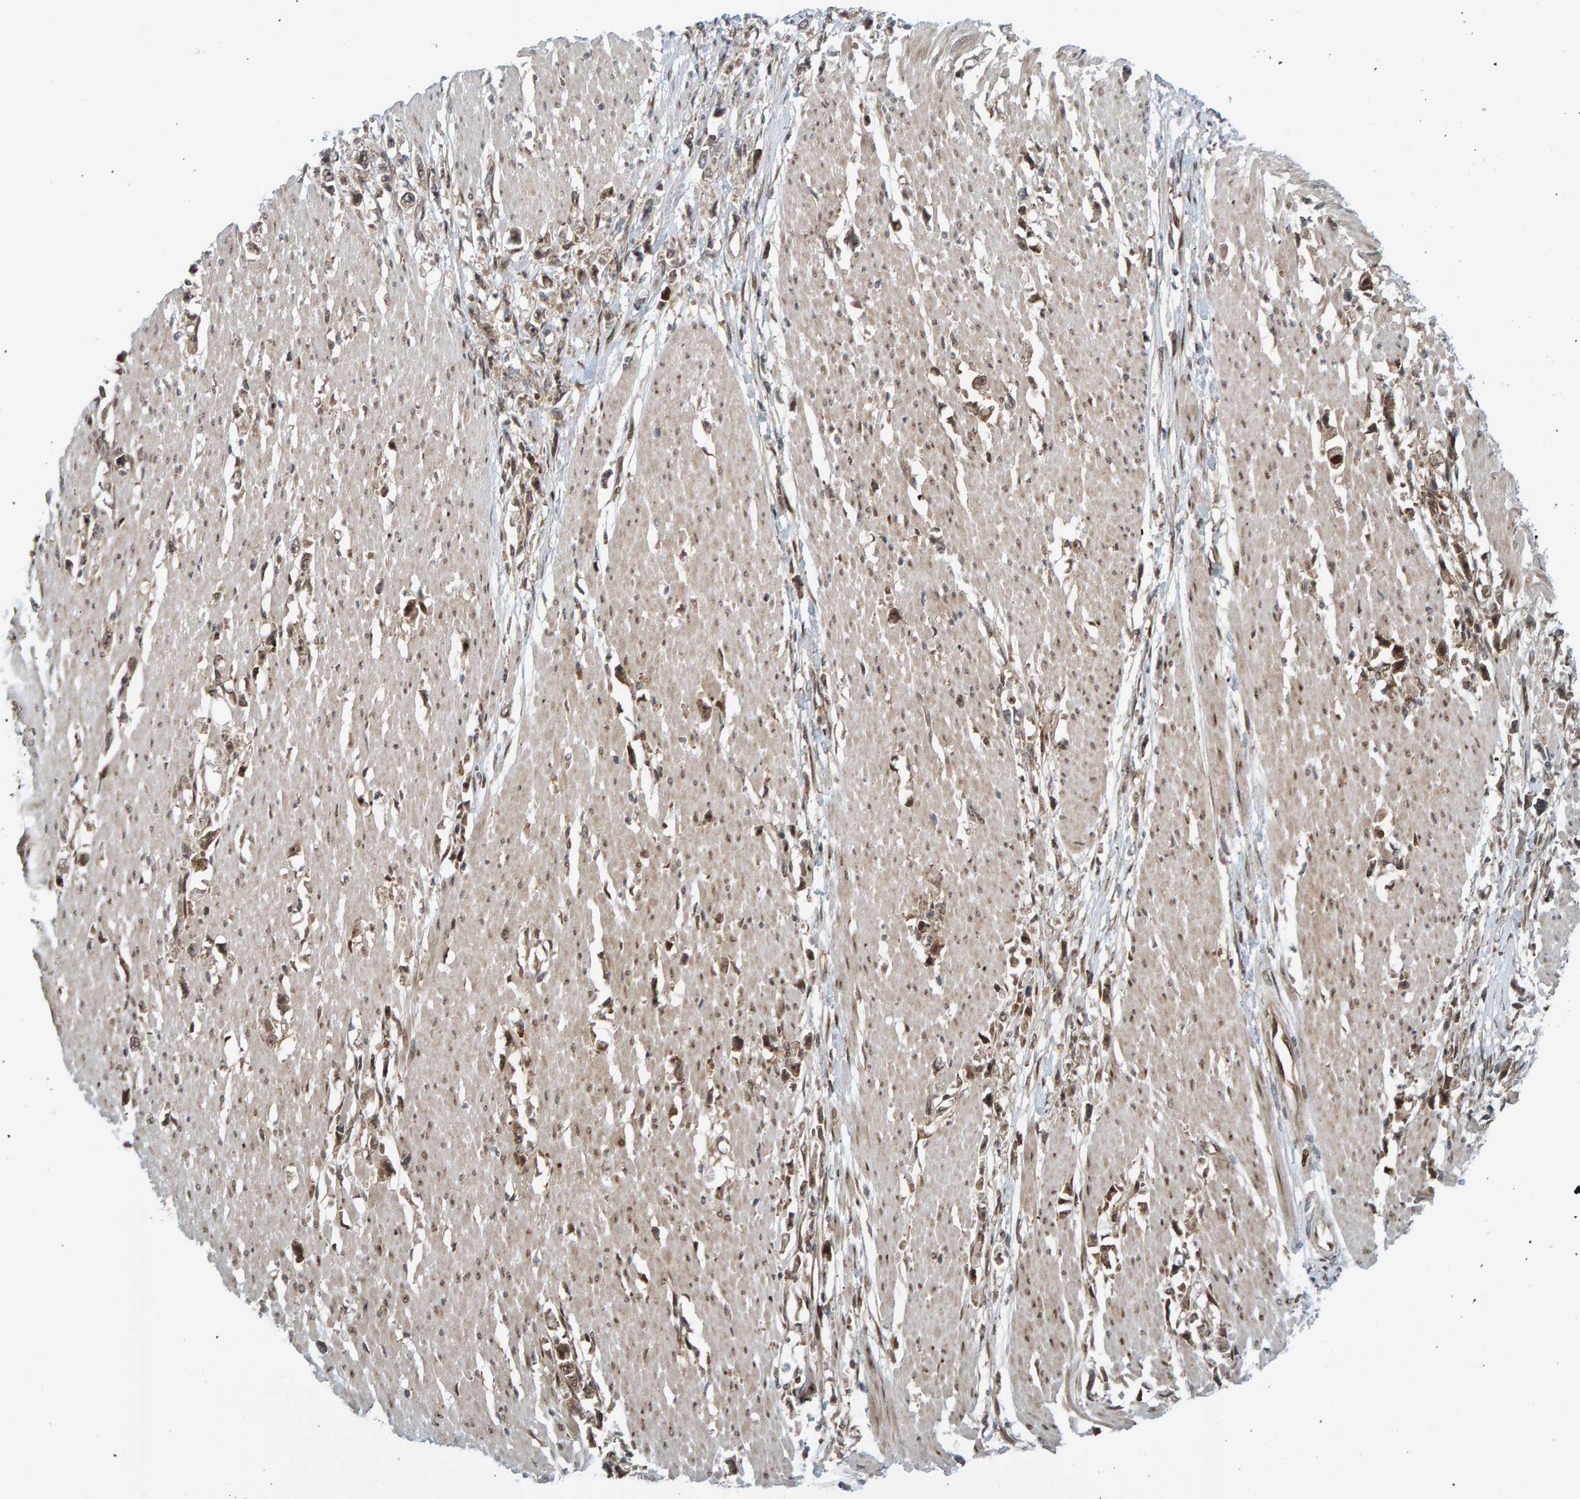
{"staining": {"intensity": "weak", "quantity": ">75%", "location": "cytoplasmic/membranous,nuclear"}, "tissue": "stomach cancer", "cell_type": "Tumor cells", "image_type": "cancer", "snomed": [{"axis": "morphology", "description": "Adenocarcinoma, NOS"}, {"axis": "topography", "description": "Stomach"}], "caption": "A low amount of weak cytoplasmic/membranous and nuclear positivity is identified in approximately >75% of tumor cells in stomach adenocarcinoma tissue.", "gene": "ZNF366", "patient": {"sex": "female", "age": 59}}